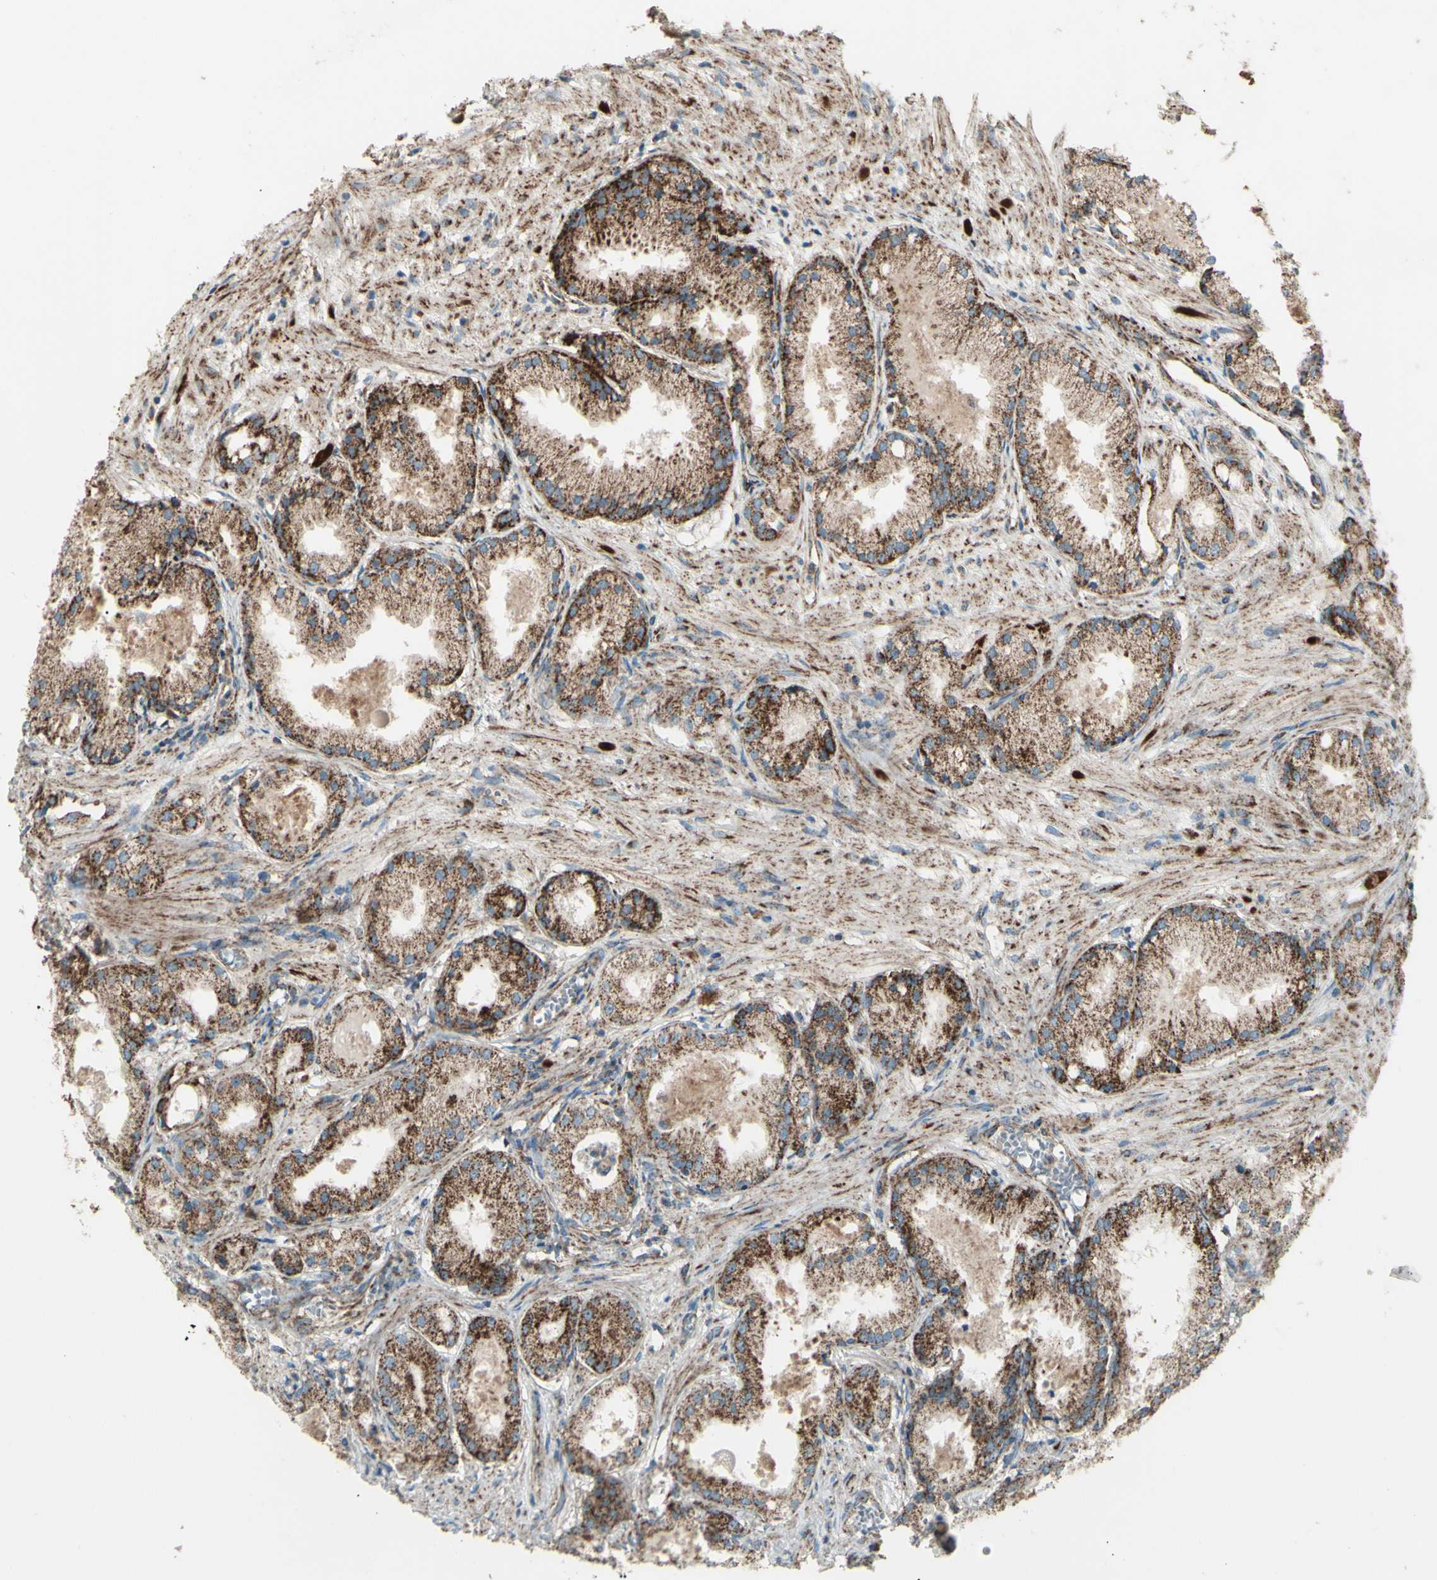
{"staining": {"intensity": "strong", "quantity": ">75%", "location": "cytoplasmic/membranous"}, "tissue": "prostate cancer", "cell_type": "Tumor cells", "image_type": "cancer", "snomed": [{"axis": "morphology", "description": "Adenocarcinoma, Low grade"}, {"axis": "topography", "description": "Prostate"}], "caption": "Immunohistochemistry (IHC) of human adenocarcinoma (low-grade) (prostate) exhibits high levels of strong cytoplasmic/membranous positivity in about >75% of tumor cells. Immunohistochemistry (IHC) stains the protein in brown and the nuclei are stained blue.", "gene": "RHOT1", "patient": {"sex": "male", "age": 72}}